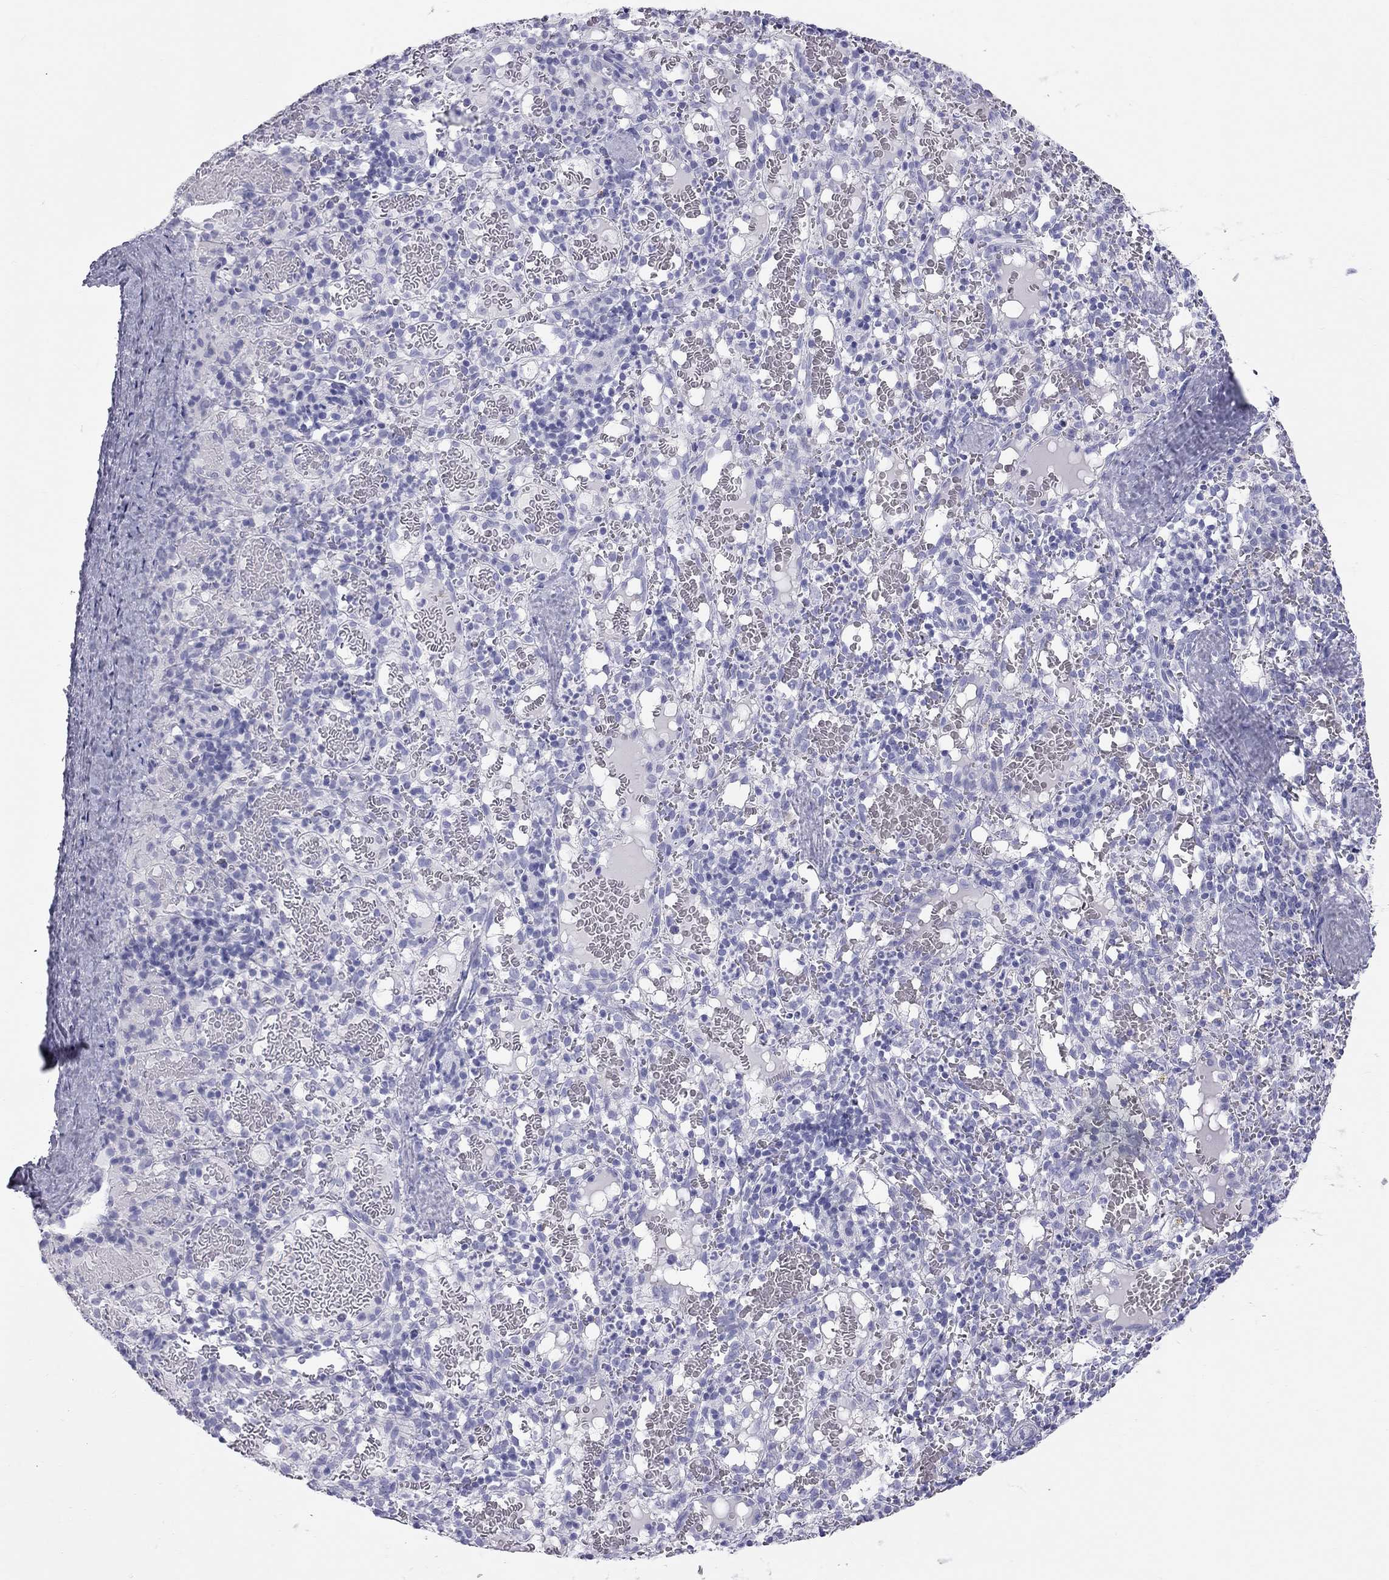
{"staining": {"intensity": "negative", "quantity": "none", "location": "none"}, "tissue": "spleen", "cell_type": "Cells in red pulp", "image_type": "normal", "snomed": [{"axis": "morphology", "description": "Normal tissue, NOS"}, {"axis": "topography", "description": "Spleen"}], "caption": "DAB immunohistochemical staining of unremarkable spleen shows no significant positivity in cells in red pulp.", "gene": "TRPM3", "patient": {"sex": "male", "age": 11}}